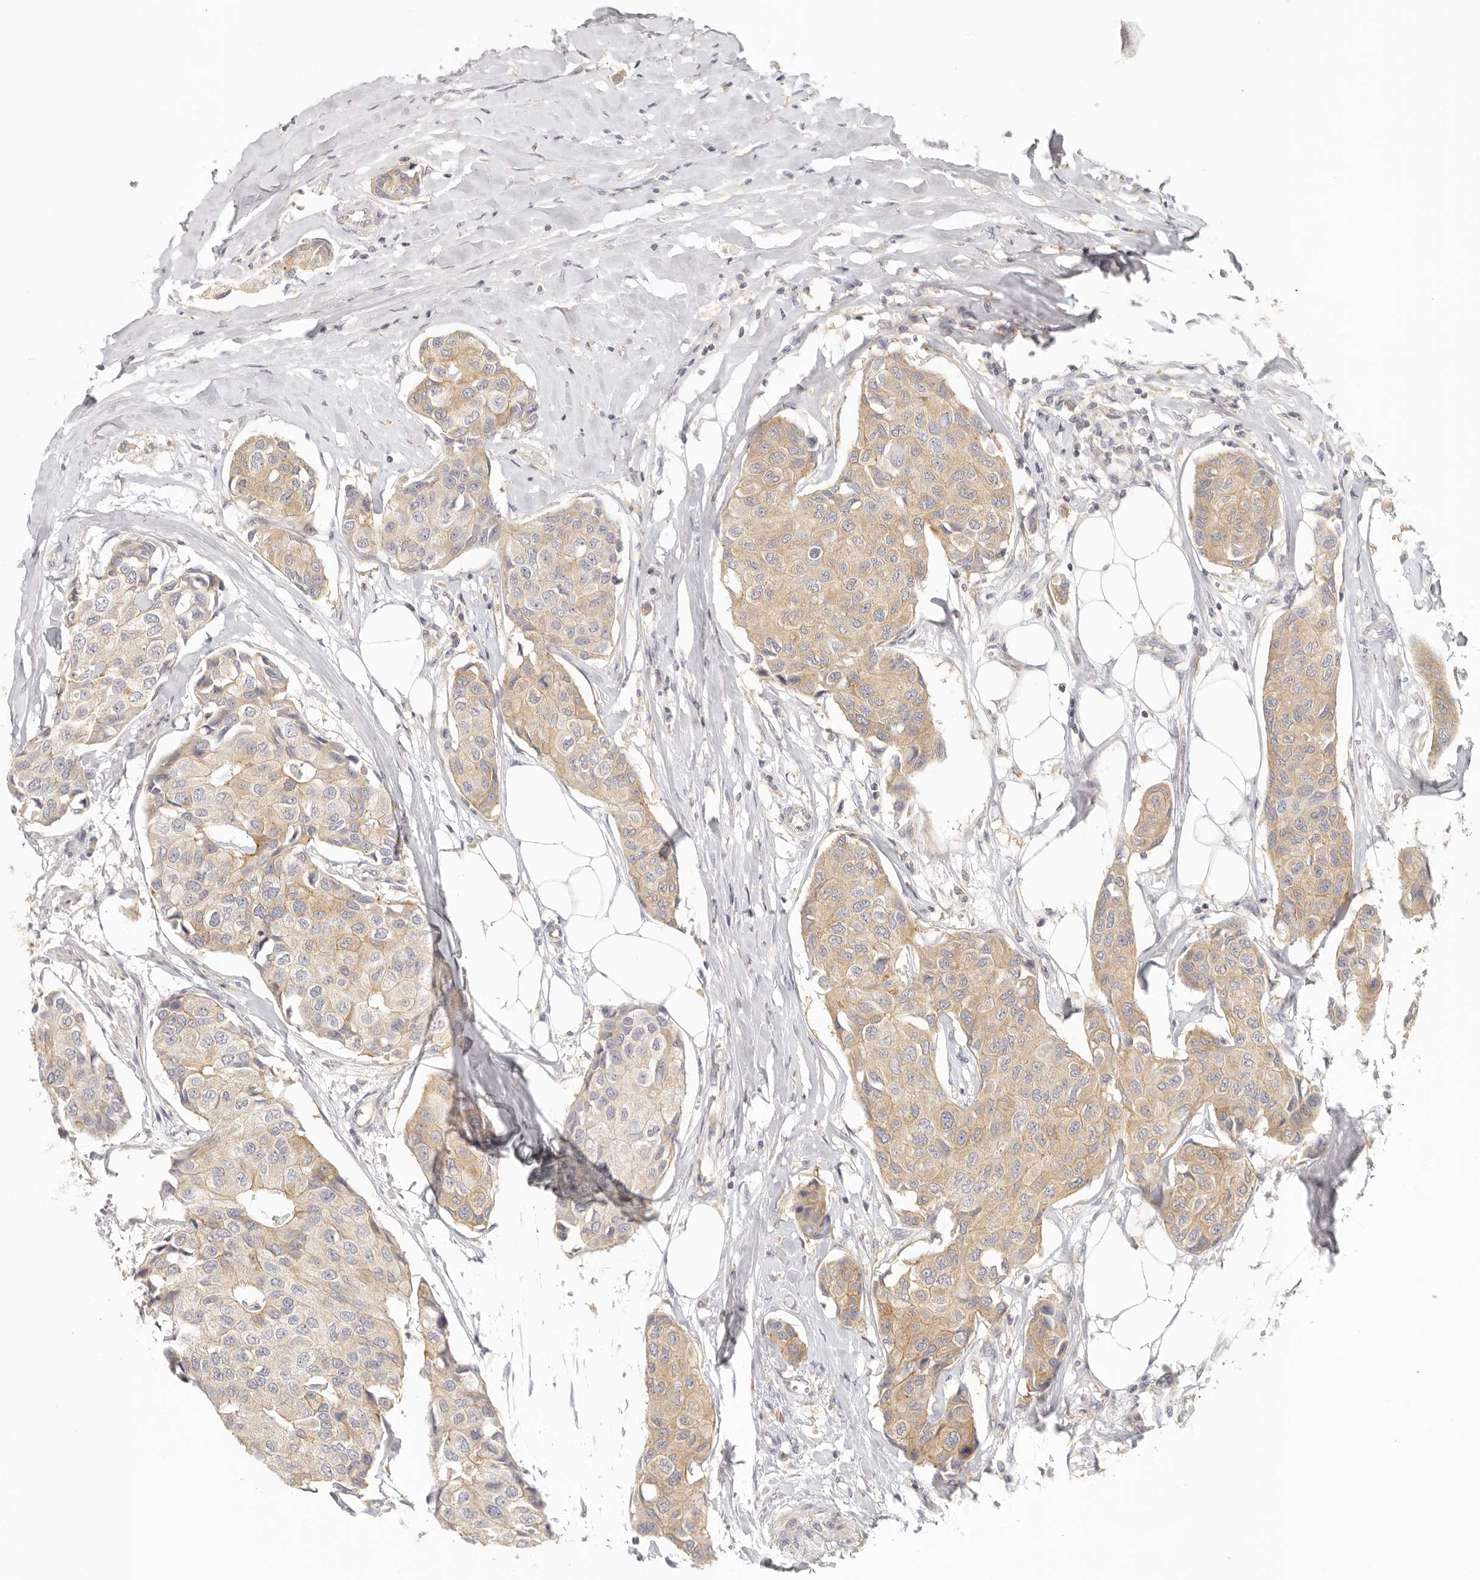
{"staining": {"intensity": "weak", "quantity": "25%-75%", "location": "cytoplasmic/membranous"}, "tissue": "breast cancer", "cell_type": "Tumor cells", "image_type": "cancer", "snomed": [{"axis": "morphology", "description": "Duct carcinoma"}, {"axis": "topography", "description": "Breast"}], "caption": "Weak cytoplasmic/membranous positivity is identified in approximately 25%-75% of tumor cells in breast cancer (infiltrating ductal carcinoma).", "gene": "ANXA9", "patient": {"sex": "female", "age": 80}}